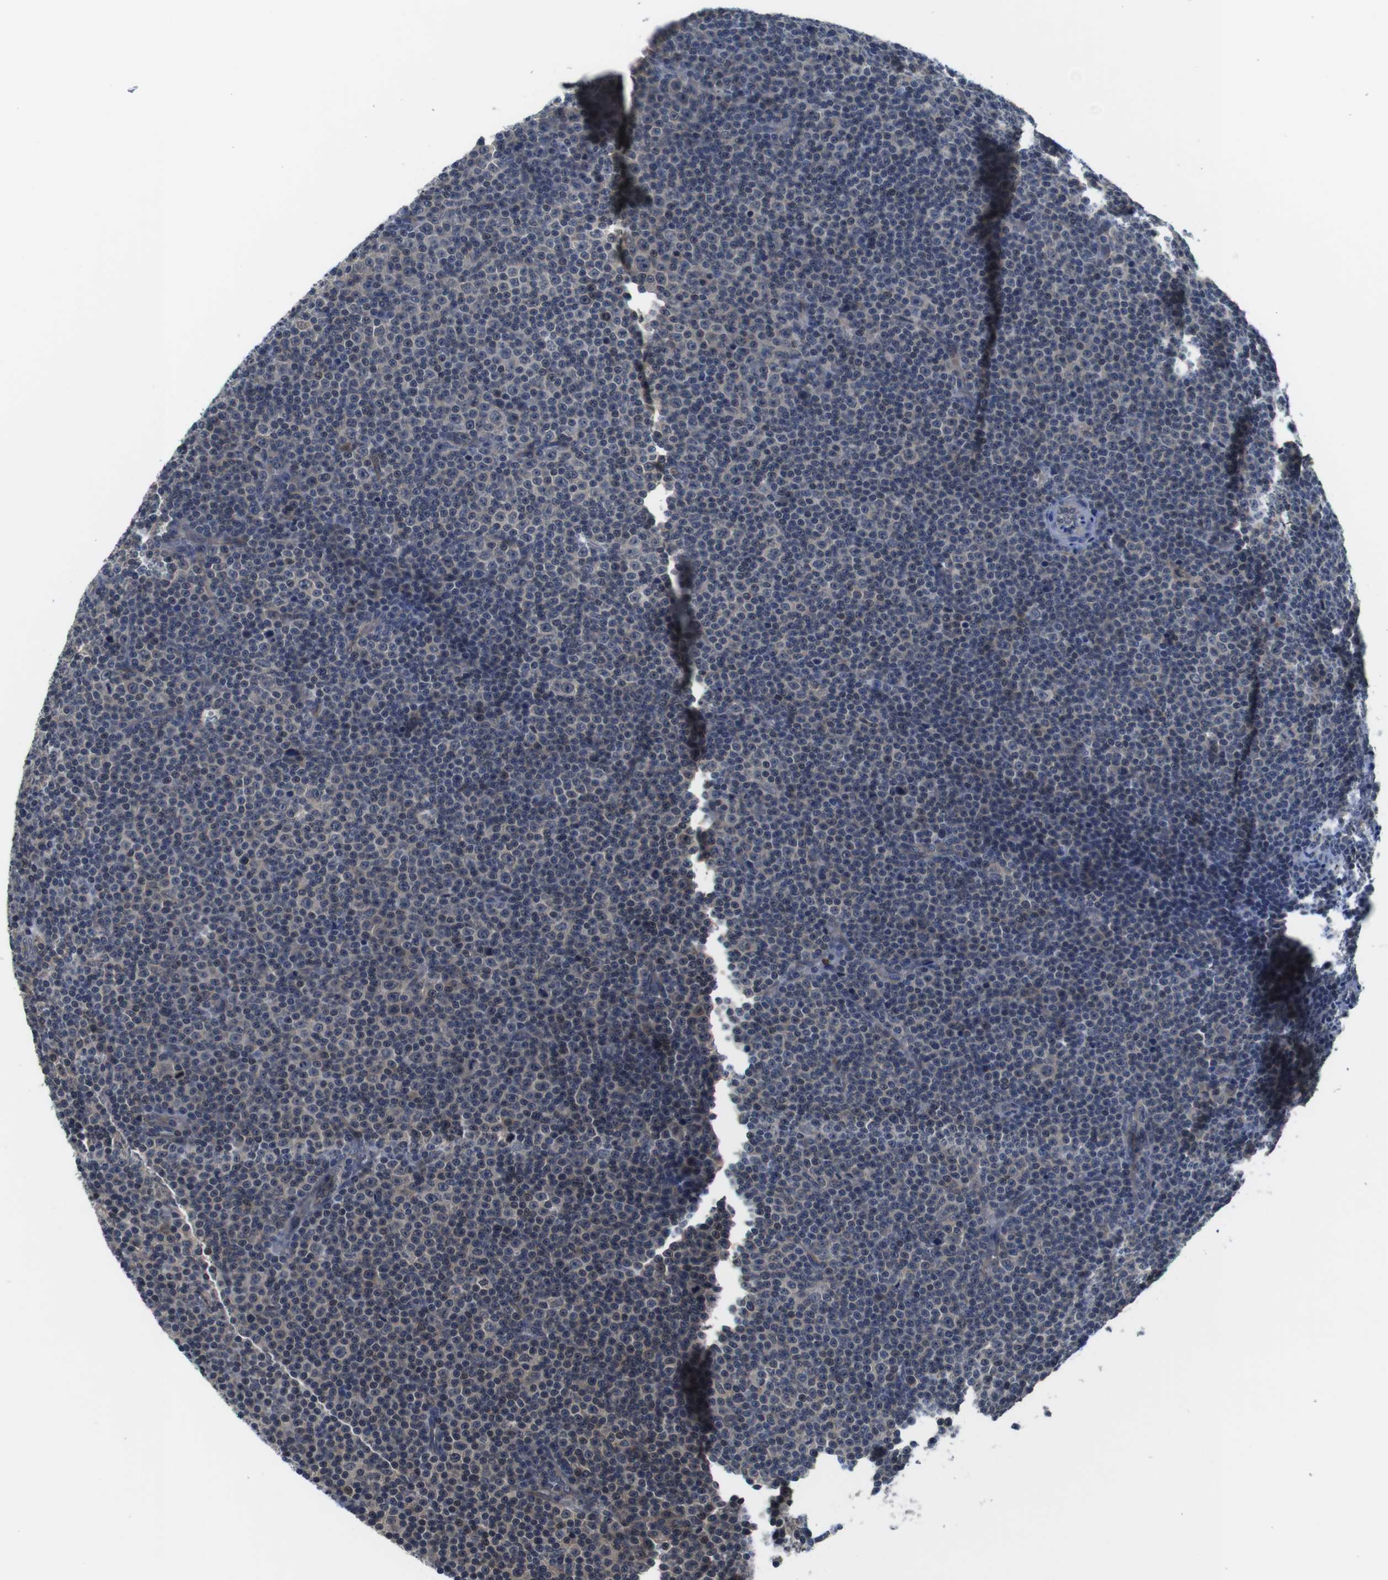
{"staining": {"intensity": "negative", "quantity": "none", "location": "none"}, "tissue": "lymphoma", "cell_type": "Tumor cells", "image_type": "cancer", "snomed": [{"axis": "morphology", "description": "Malignant lymphoma, non-Hodgkin's type, Low grade"}, {"axis": "topography", "description": "Lymph node"}], "caption": "This is an immunohistochemistry (IHC) histopathology image of malignant lymphoma, non-Hodgkin's type (low-grade). There is no staining in tumor cells.", "gene": "FADD", "patient": {"sex": "female", "age": 67}}